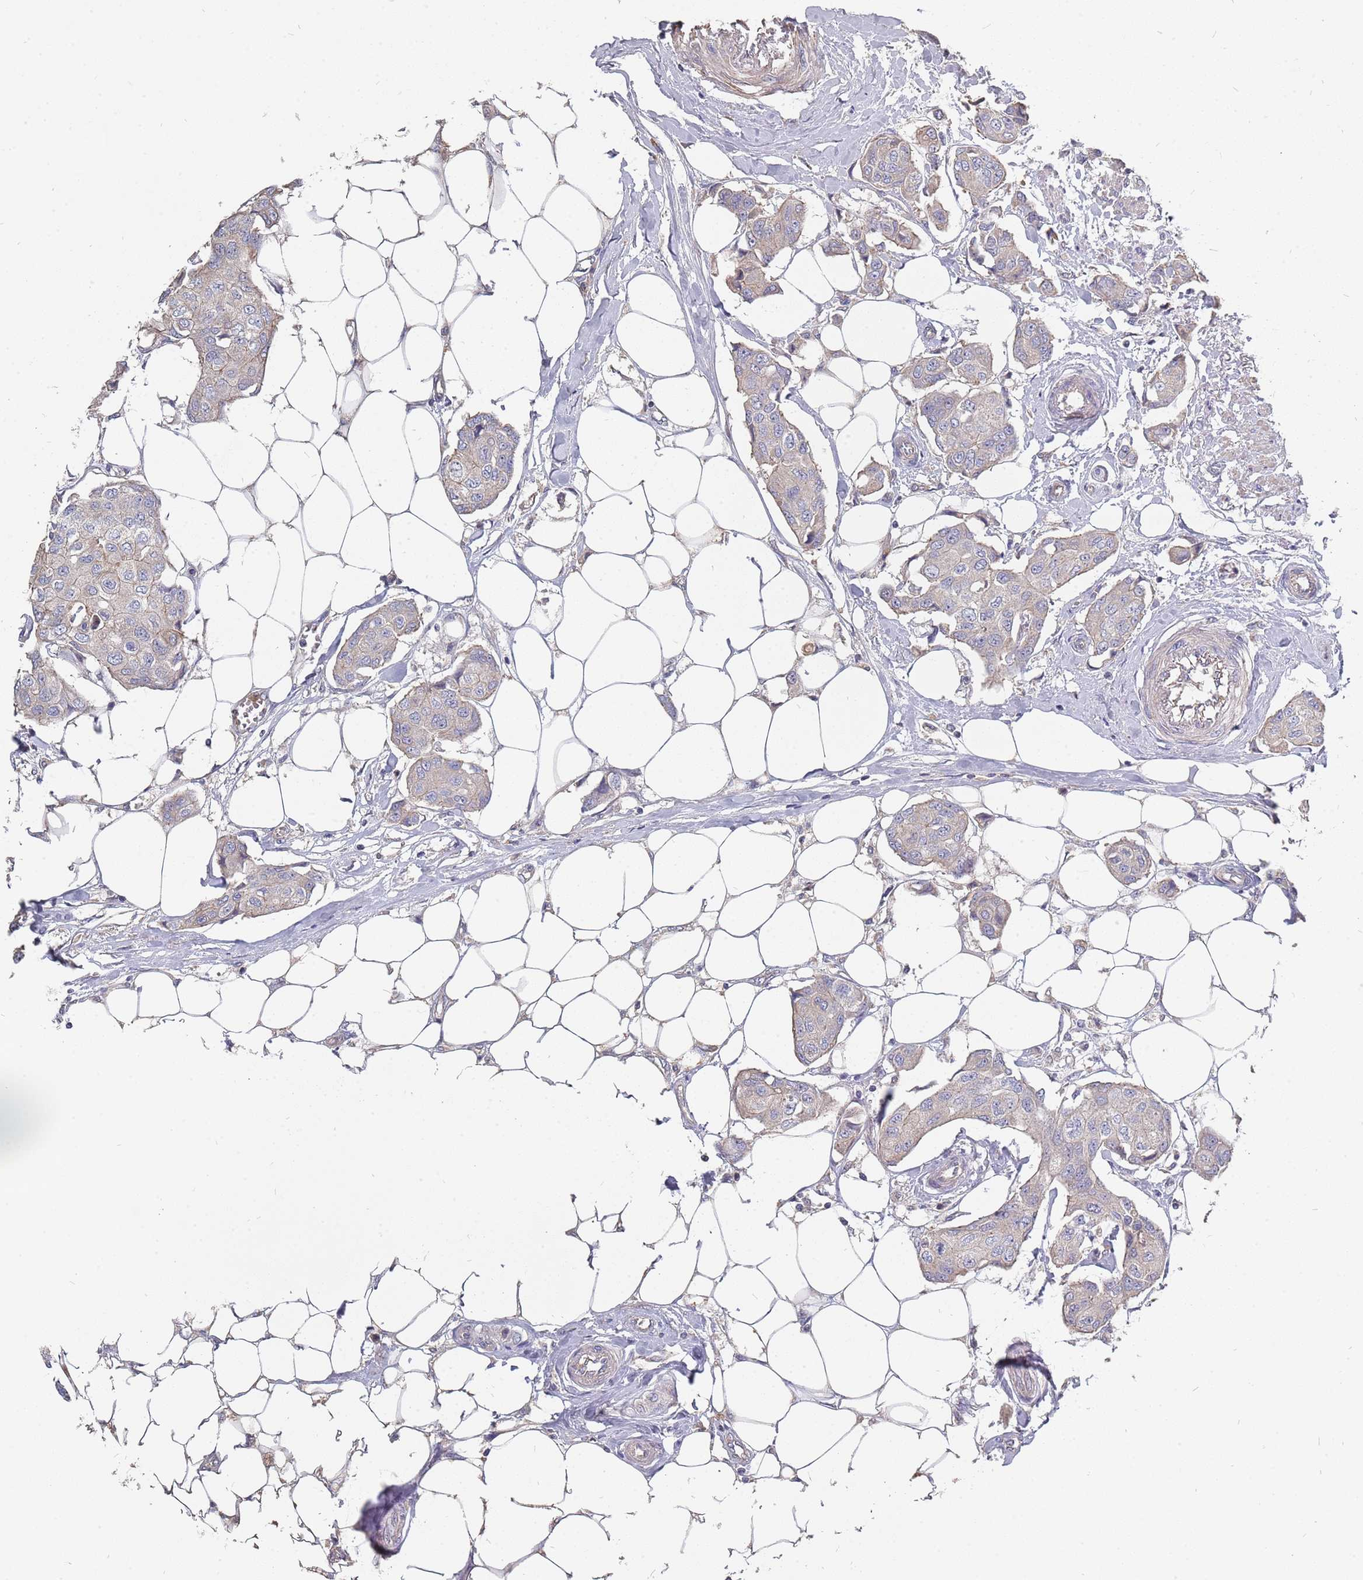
{"staining": {"intensity": "weak", "quantity": ">75%", "location": "cytoplasmic/membranous"}, "tissue": "breast cancer", "cell_type": "Tumor cells", "image_type": "cancer", "snomed": [{"axis": "morphology", "description": "Duct carcinoma"}, {"axis": "topography", "description": "Breast"}, {"axis": "topography", "description": "Lymph node"}], "caption": "Immunohistochemistry (IHC) of intraductal carcinoma (breast) demonstrates low levels of weak cytoplasmic/membranous staining in approximately >75% of tumor cells.", "gene": "TCEANC2", "patient": {"sex": "female", "age": 80}}